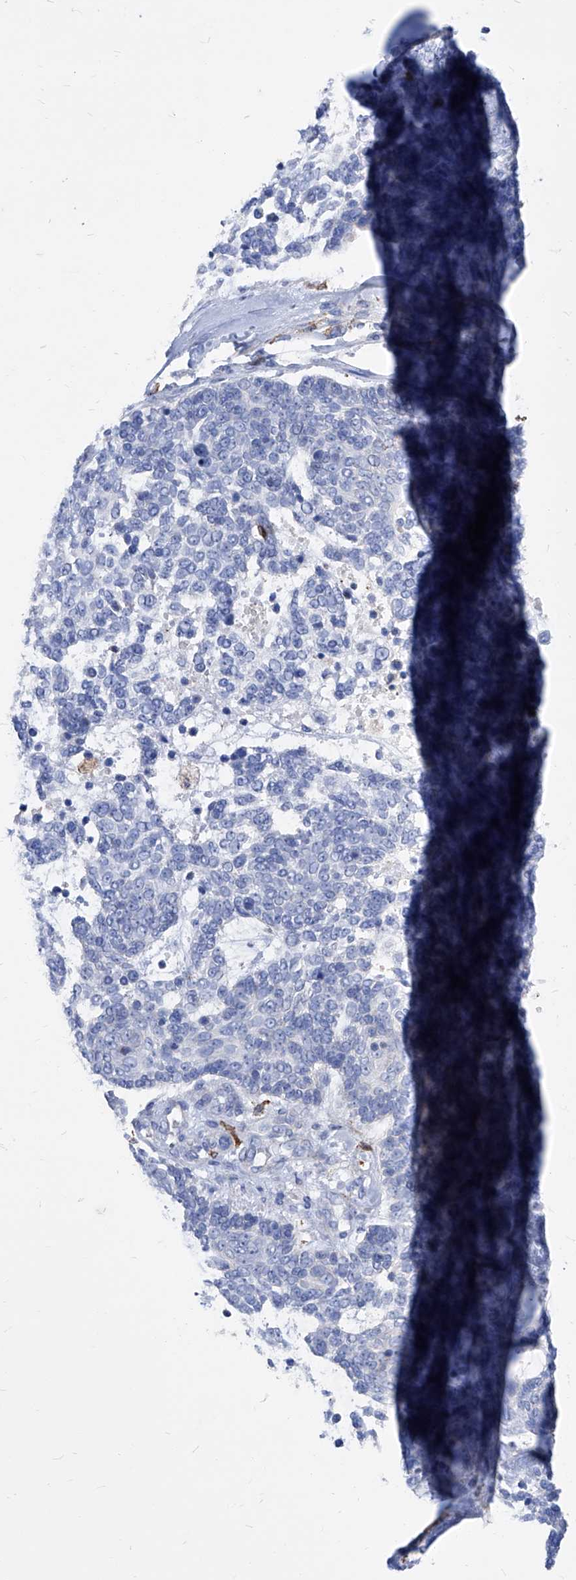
{"staining": {"intensity": "negative", "quantity": "none", "location": "none"}, "tissue": "skin cancer", "cell_type": "Tumor cells", "image_type": "cancer", "snomed": [{"axis": "morphology", "description": "Basal cell carcinoma"}, {"axis": "topography", "description": "Skin"}], "caption": "An immunohistochemistry (IHC) photomicrograph of basal cell carcinoma (skin) is shown. There is no staining in tumor cells of basal cell carcinoma (skin).", "gene": "UBOX5", "patient": {"sex": "female", "age": 81}}